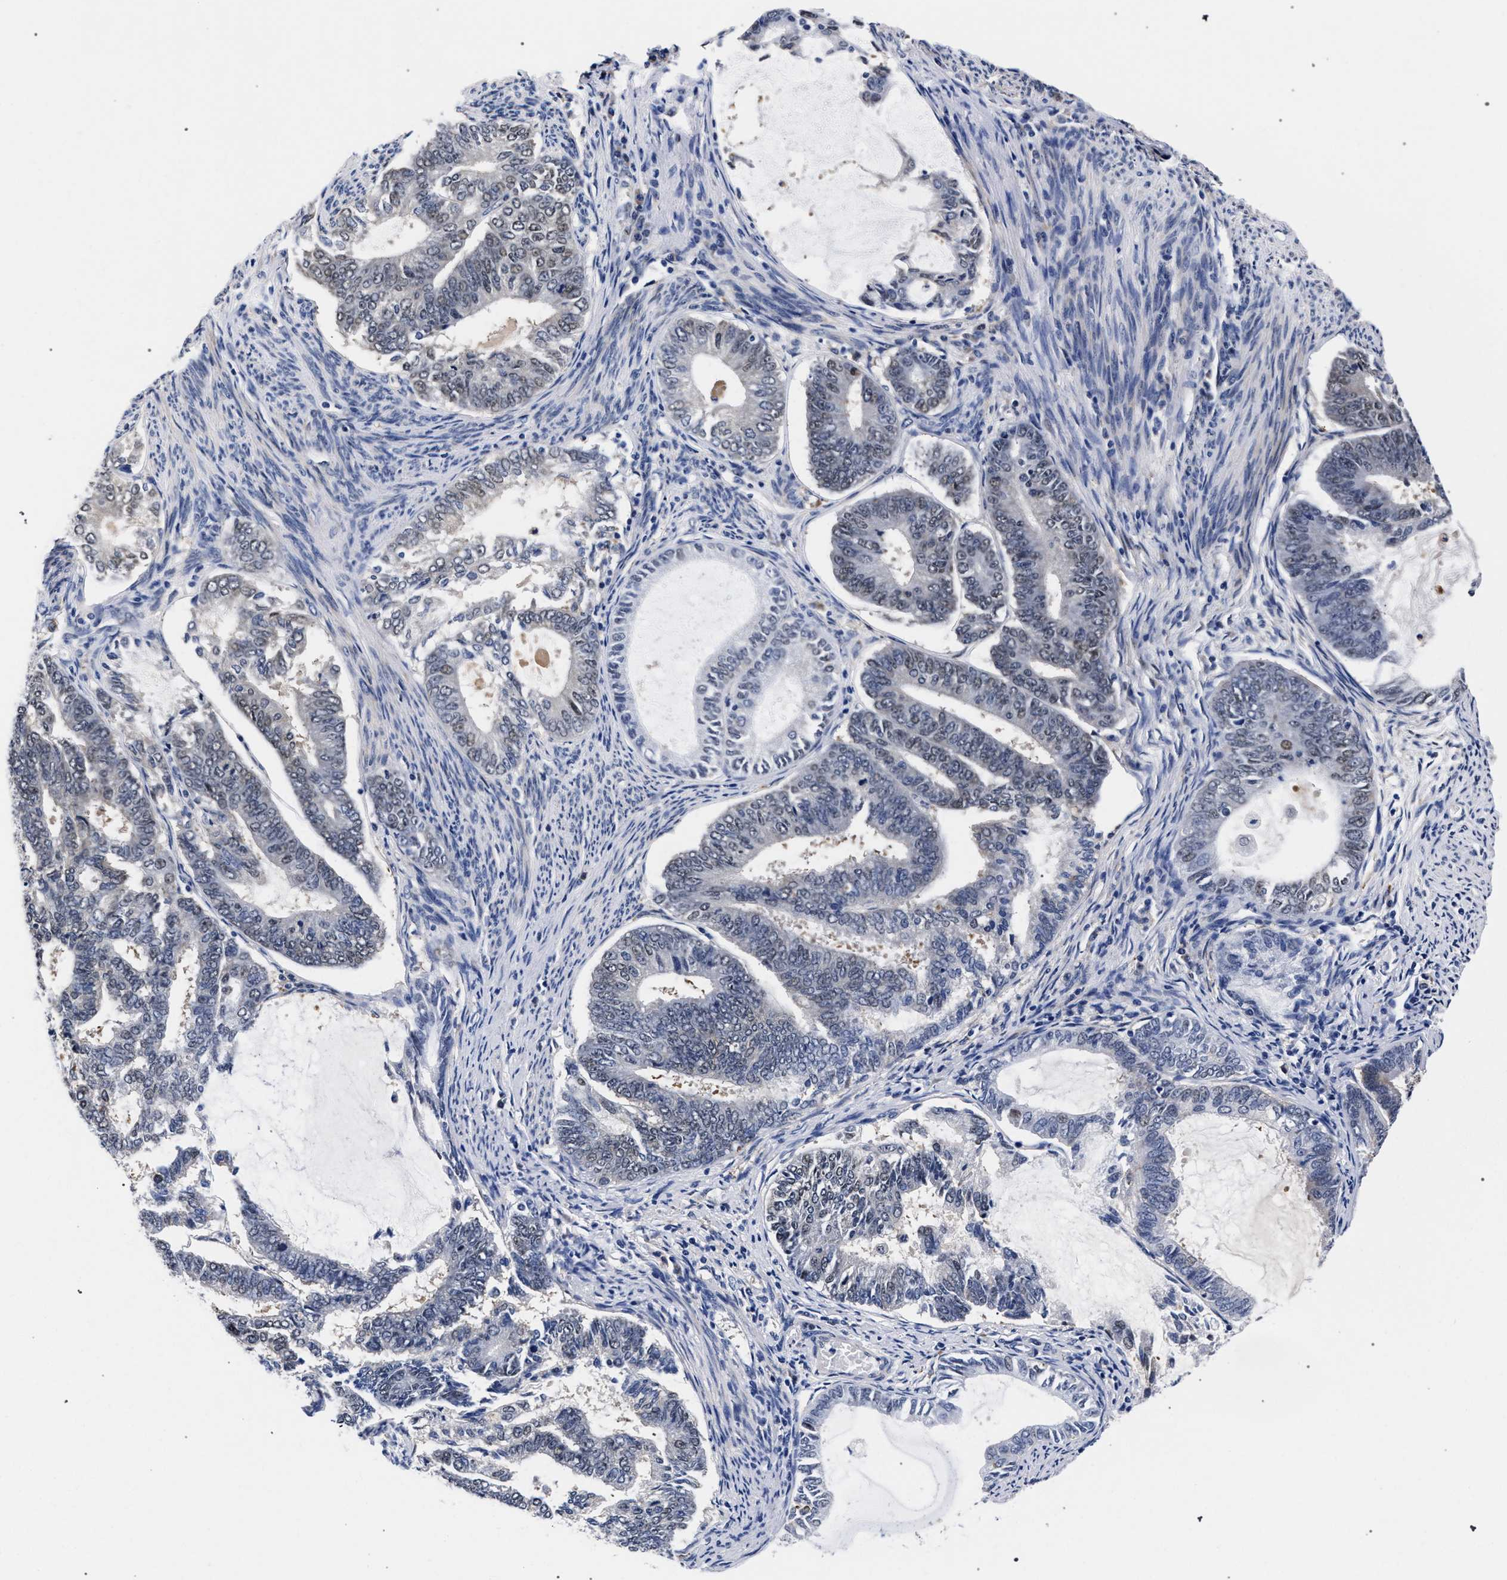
{"staining": {"intensity": "weak", "quantity": "<25%", "location": "nuclear"}, "tissue": "endometrial cancer", "cell_type": "Tumor cells", "image_type": "cancer", "snomed": [{"axis": "morphology", "description": "Adenocarcinoma, NOS"}, {"axis": "topography", "description": "Endometrium"}], "caption": "Protein analysis of adenocarcinoma (endometrial) reveals no significant staining in tumor cells.", "gene": "ZNF462", "patient": {"sex": "female", "age": 86}}